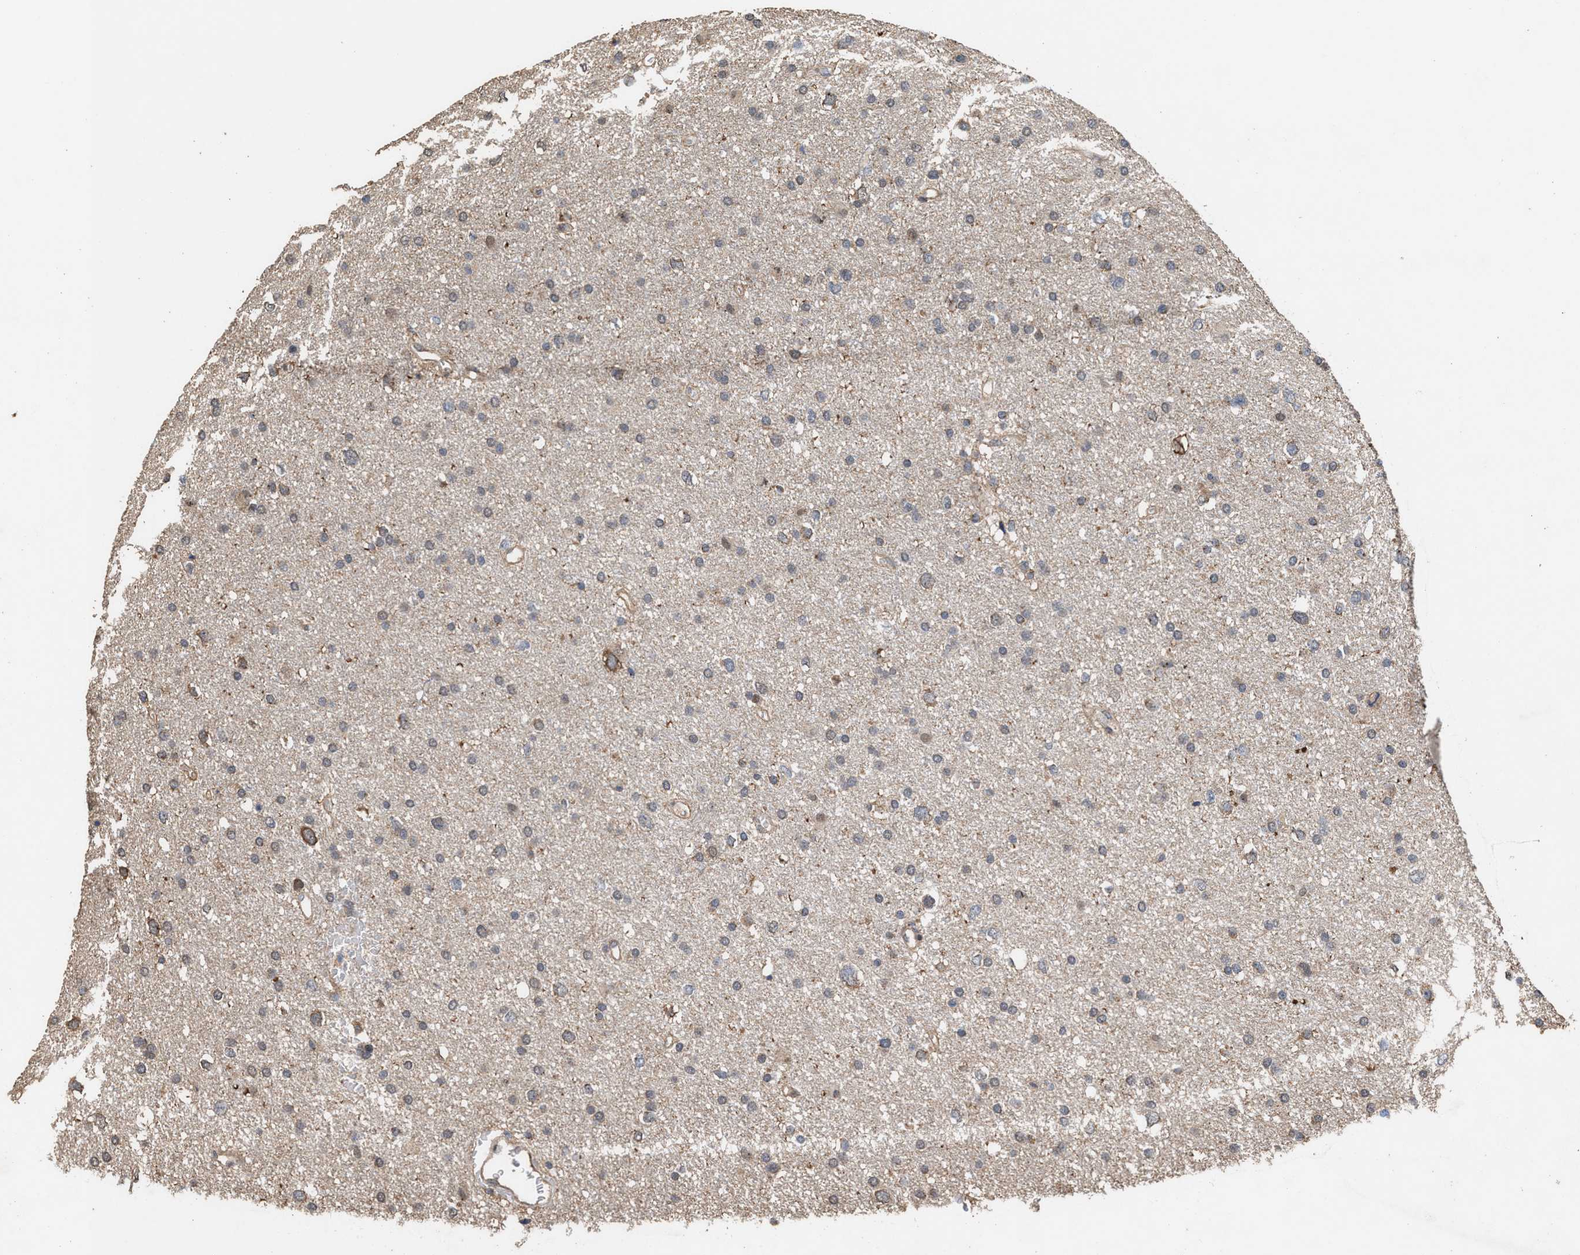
{"staining": {"intensity": "weak", "quantity": "<25%", "location": "cytoplasmic/membranous"}, "tissue": "glioma", "cell_type": "Tumor cells", "image_type": "cancer", "snomed": [{"axis": "morphology", "description": "Glioma, malignant, Low grade"}, {"axis": "topography", "description": "Brain"}], "caption": "DAB (3,3'-diaminobenzidine) immunohistochemical staining of human low-grade glioma (malignant) demonstrates no significant expression in tumor cells.", "gene": "ZNHIT6", "patient": {"sex": "female", "age": 37}}